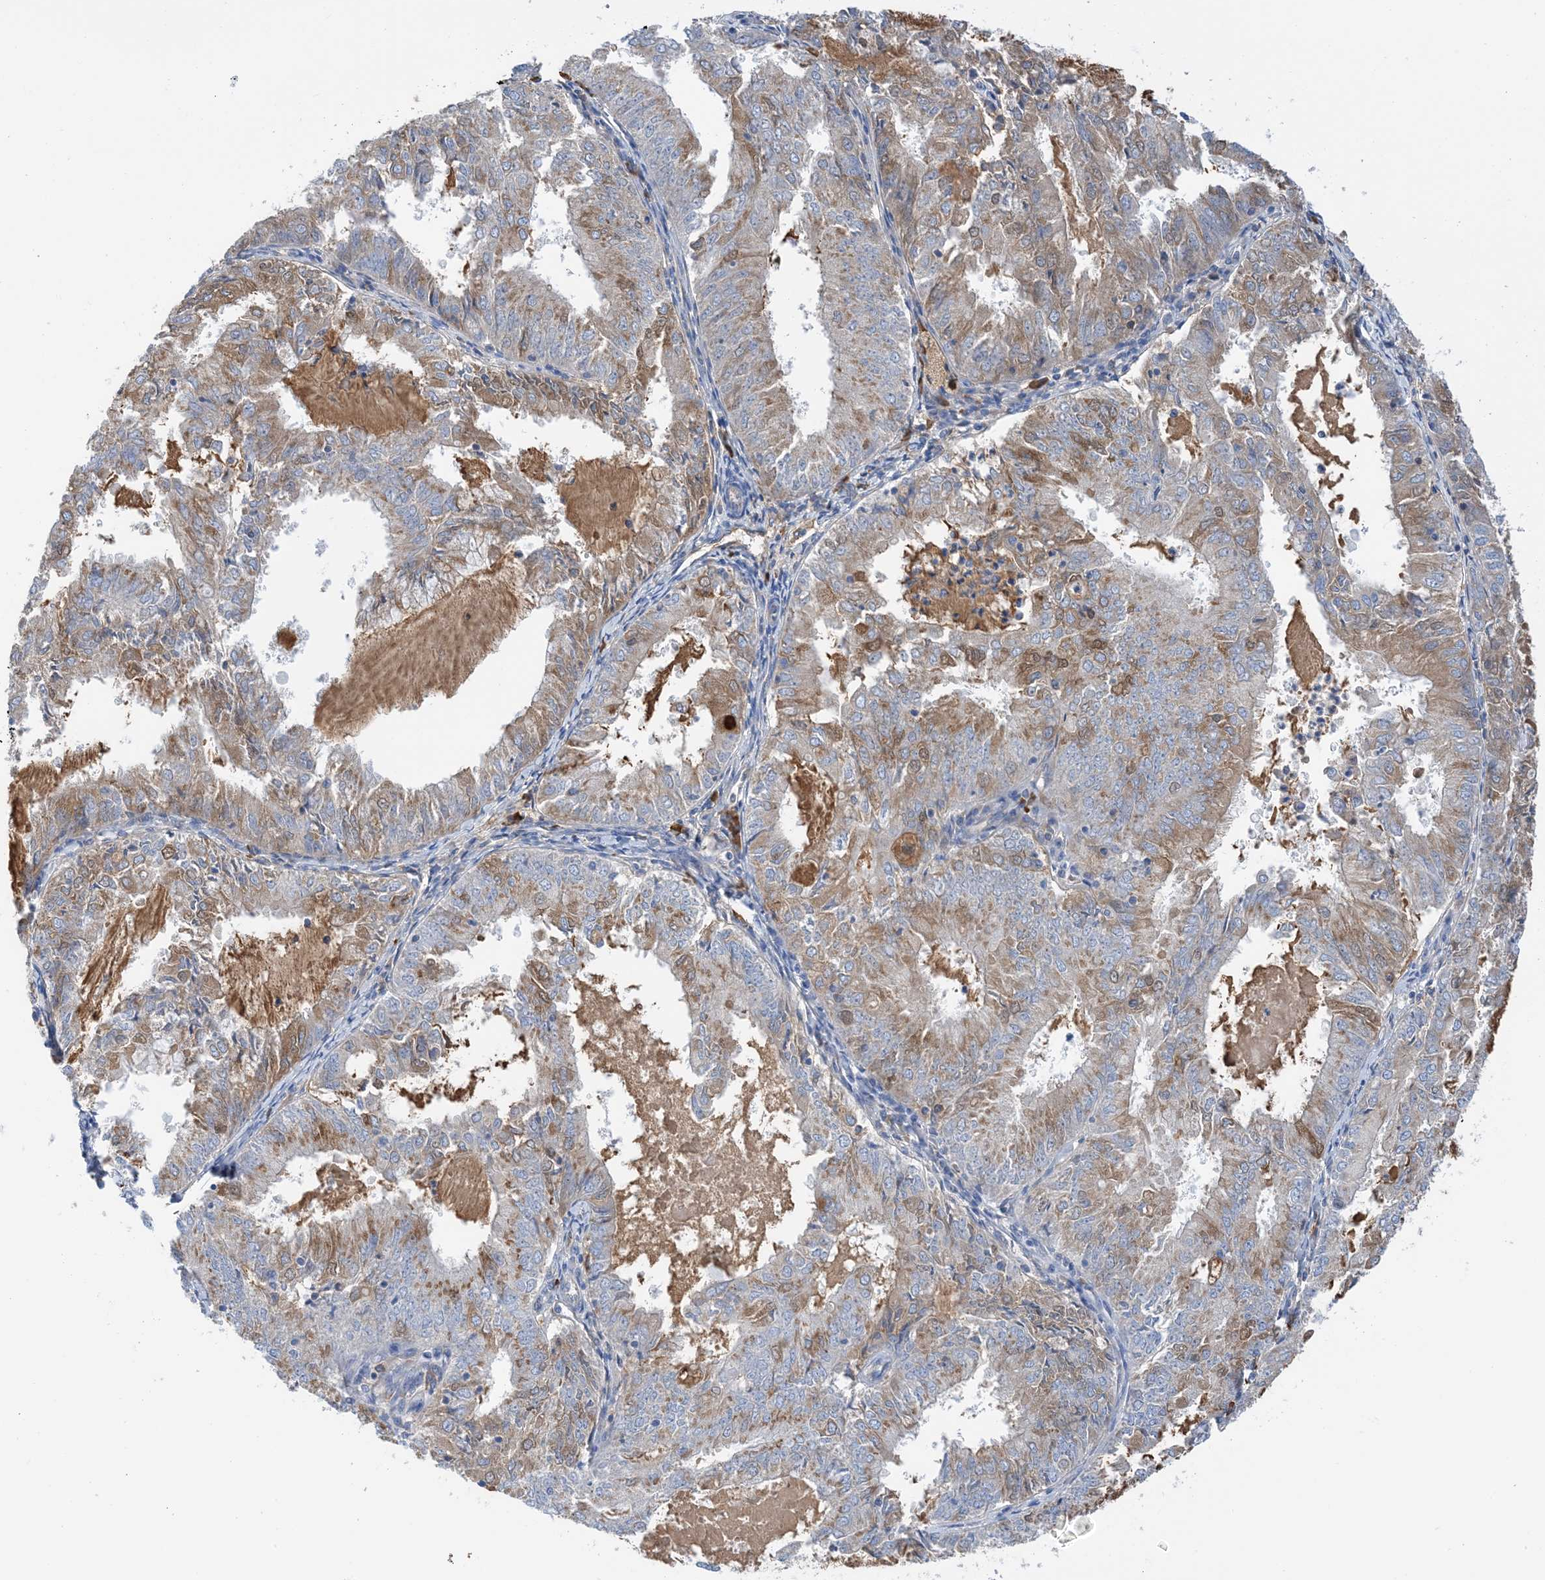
{"staining": {"intensity": "moderate", "quantity": "<25%", "location": "cytoplasmic/membranous"}, "tissue": "endometrial cancer", "cell_type": "Tumor cells", "image_type": "cancer", "snomed": [{"axis": "morphology", "description": "Adenocarcinoma, NOS"}, {"axis": "topography", "description": "Endometrium"}], "caption": "Endometrial cancer (adenocarcinoma) tissue shows moderate cytoplasmic/membranous expression in about <25% of tumor cells, visualized by immunohistochemistry.", "gene": "SLC5A11", "patient": {"sex": "female", "age": 57}}